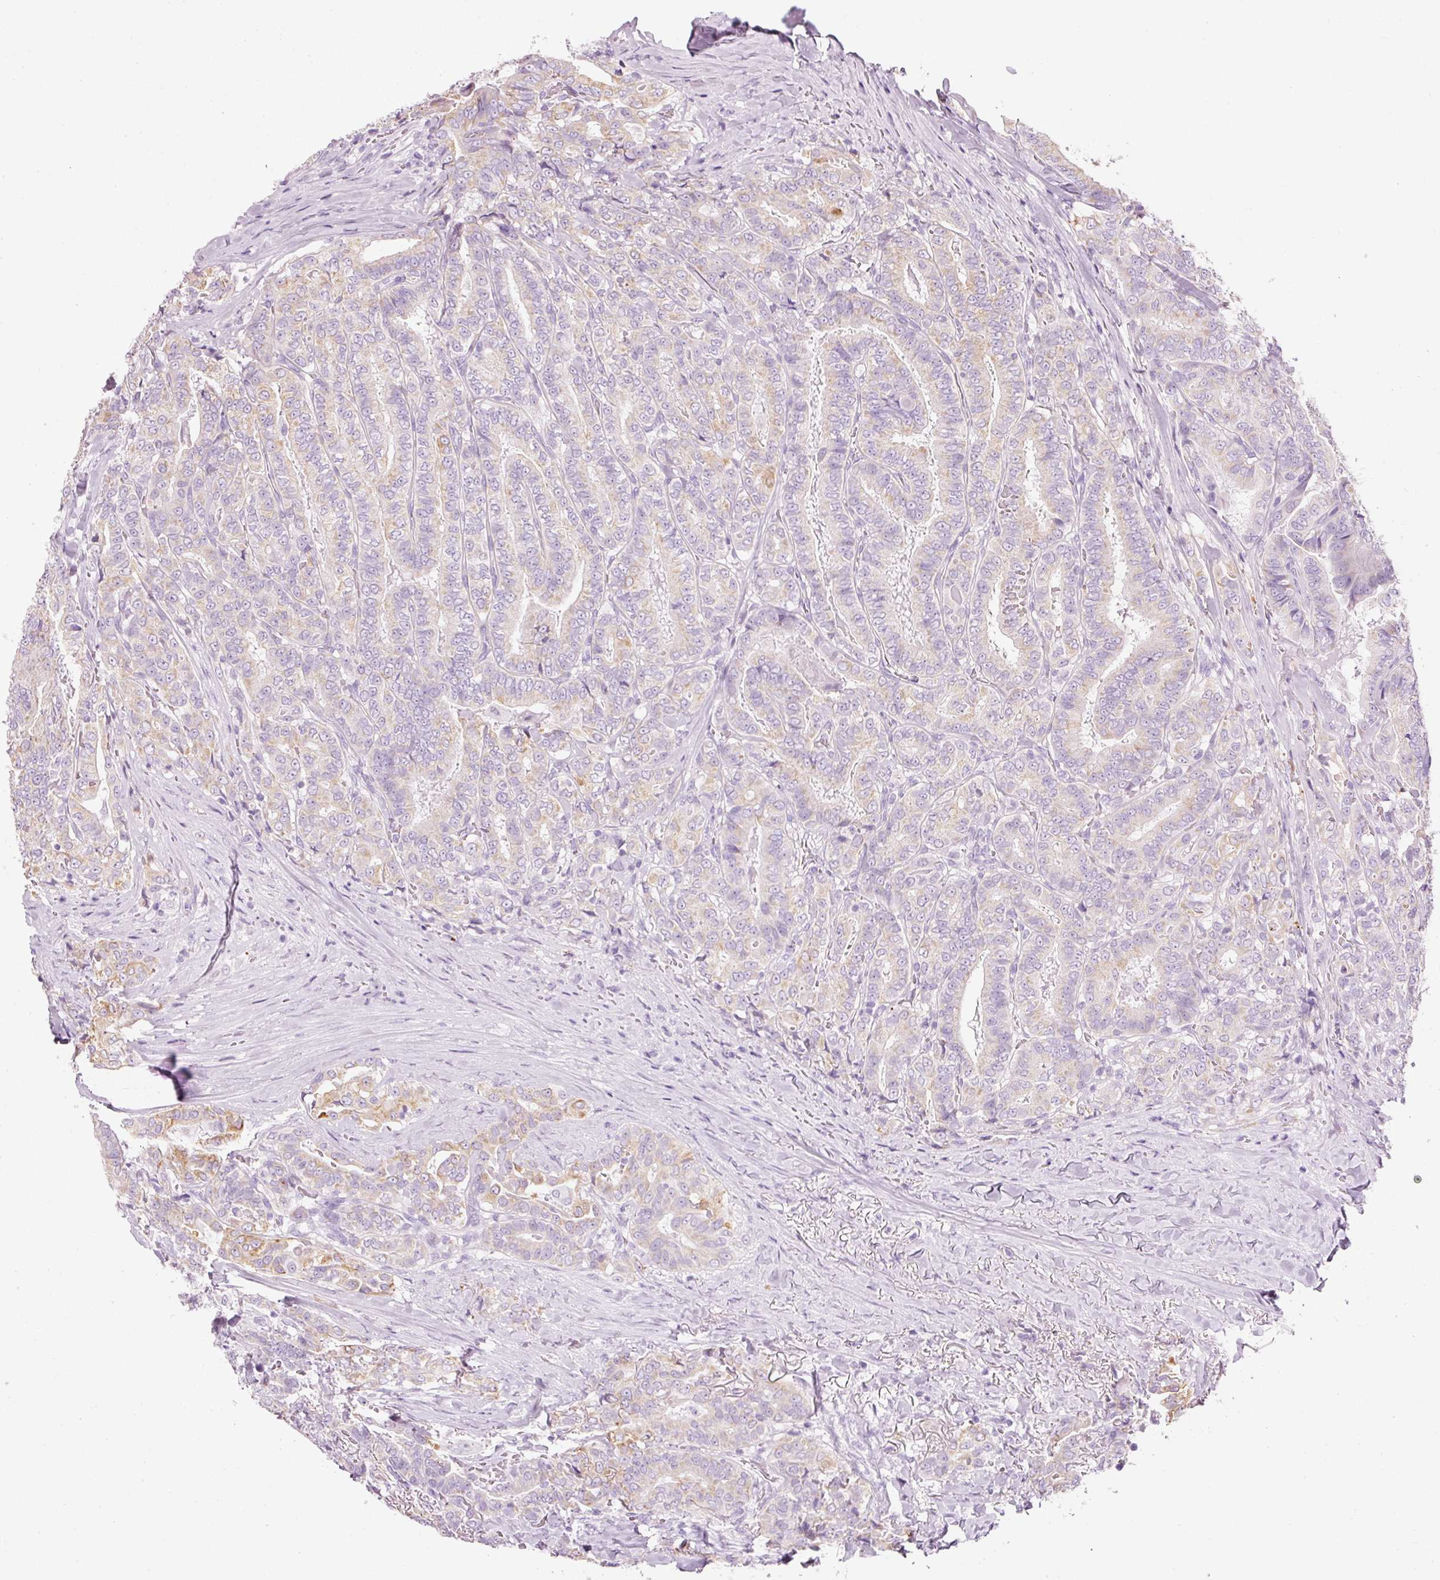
{"staining": {"intensity": "weak", "quantity": "<25%", "location": "cytoplasmic/membranous"}, "tissue": "thyroid cancer", "cell_type": "Tumor cells", "image_type": "cancer", "snomed": [{"axis": "morphology", "description": "Papillary adenocarcinoma, NOS"}, {"axis": "topography", "description": "Thyroid gland"}], "caption": "Thyroid cancer was stained to show a protein in brown. There is no significant staining in tumor cells.", "gene": "CARD16", "patient": {"sex": "male", "age": 61}}